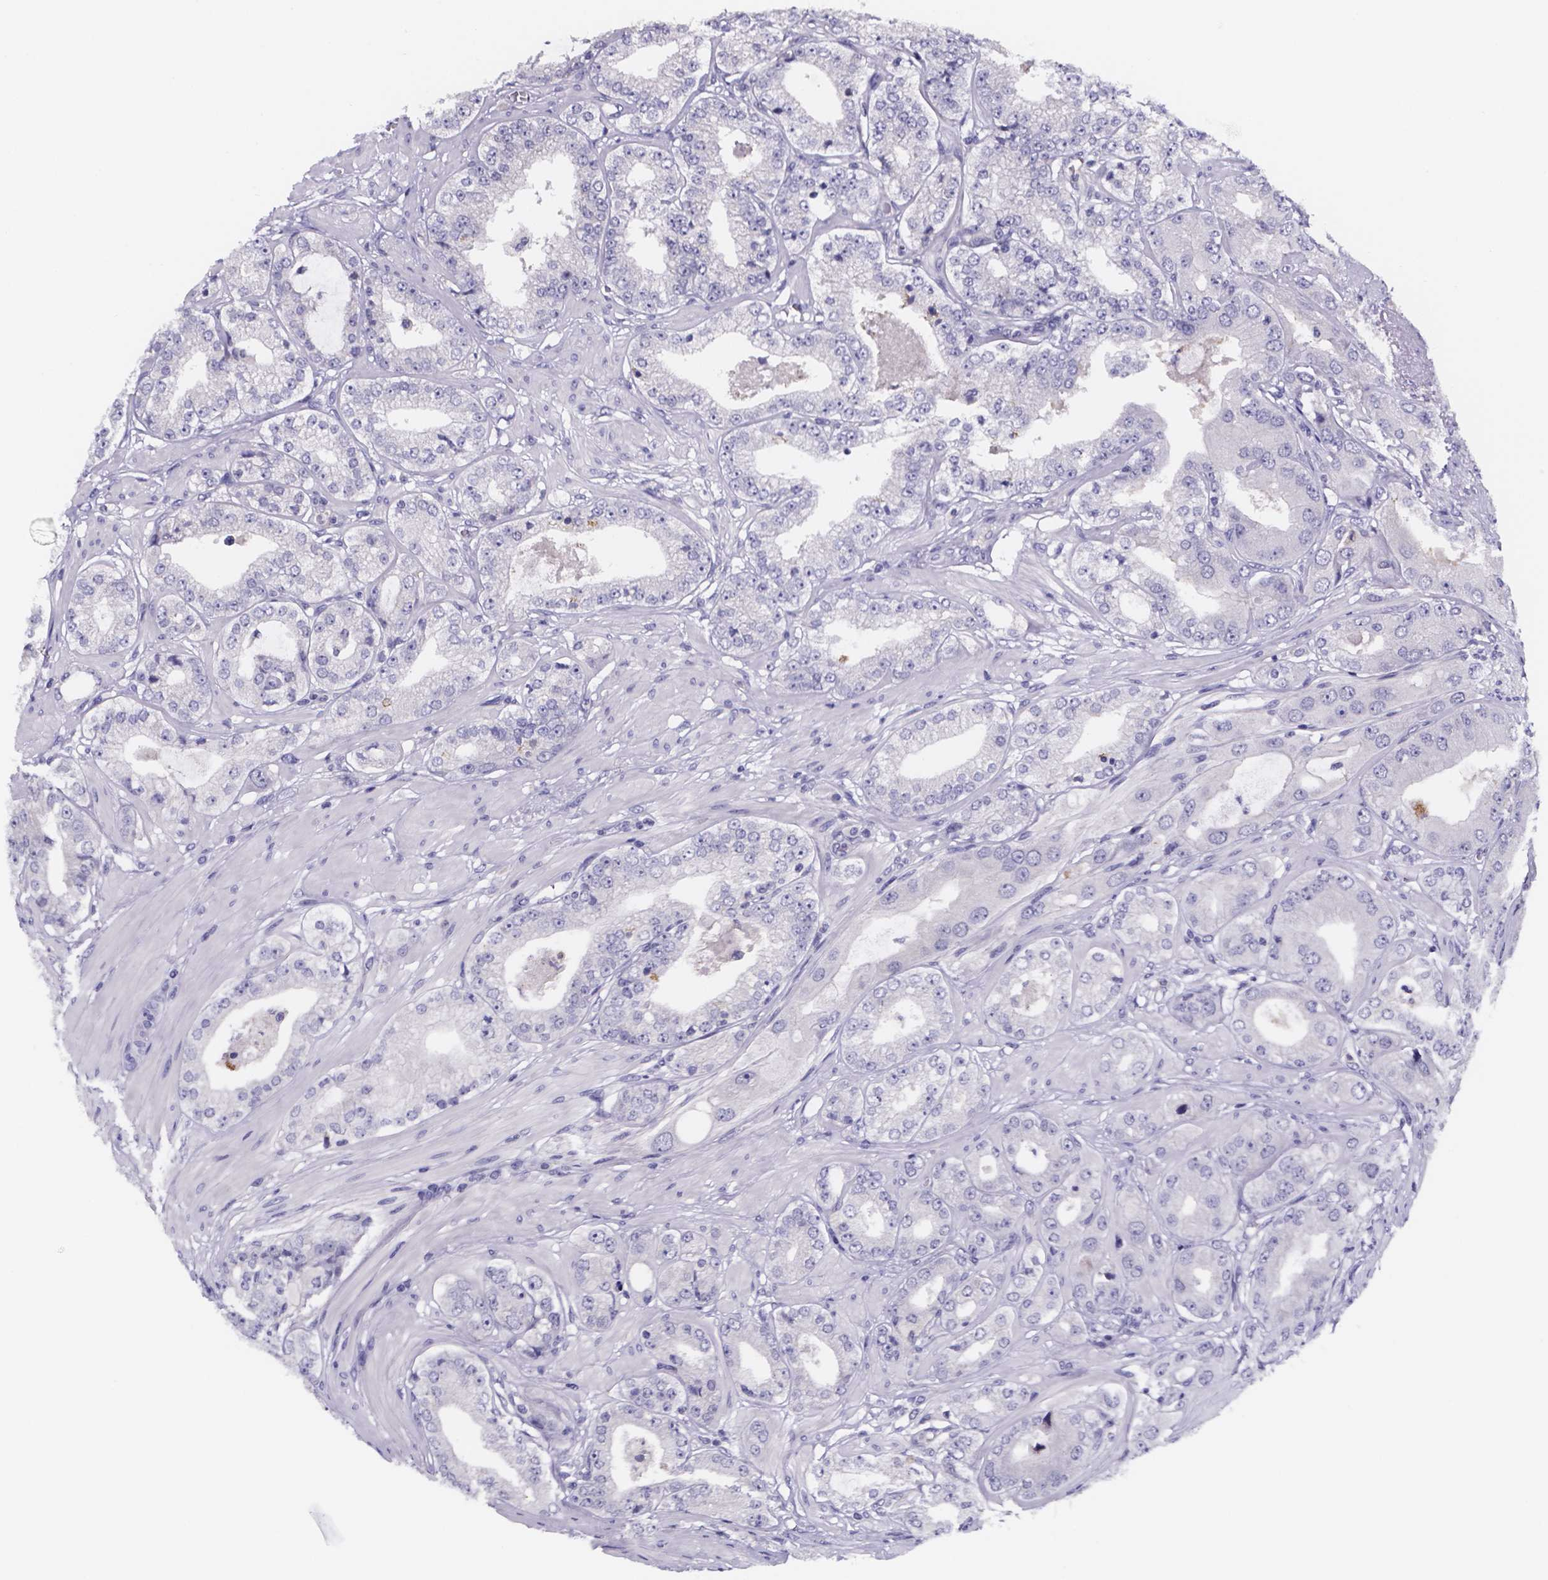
{"staining": {"intensity": "negative", "quantity": "none", "location": "none"}, "tissue": "prostate cancer", "cell_type": "Tumor cells", "image_type": "cancer", "snomed": [{"axis": "morphology", "description": "Adenocarcinoma, Low grade"}, {"axis": "topography", "description": "Prostate"}], "caption": "An image of human prostate cancer (low-grade adenocarcinoma) is negative for staining in tumor cells.", "gene": "IZUMO1", "patient": {"sex": "male", "age": 60}}